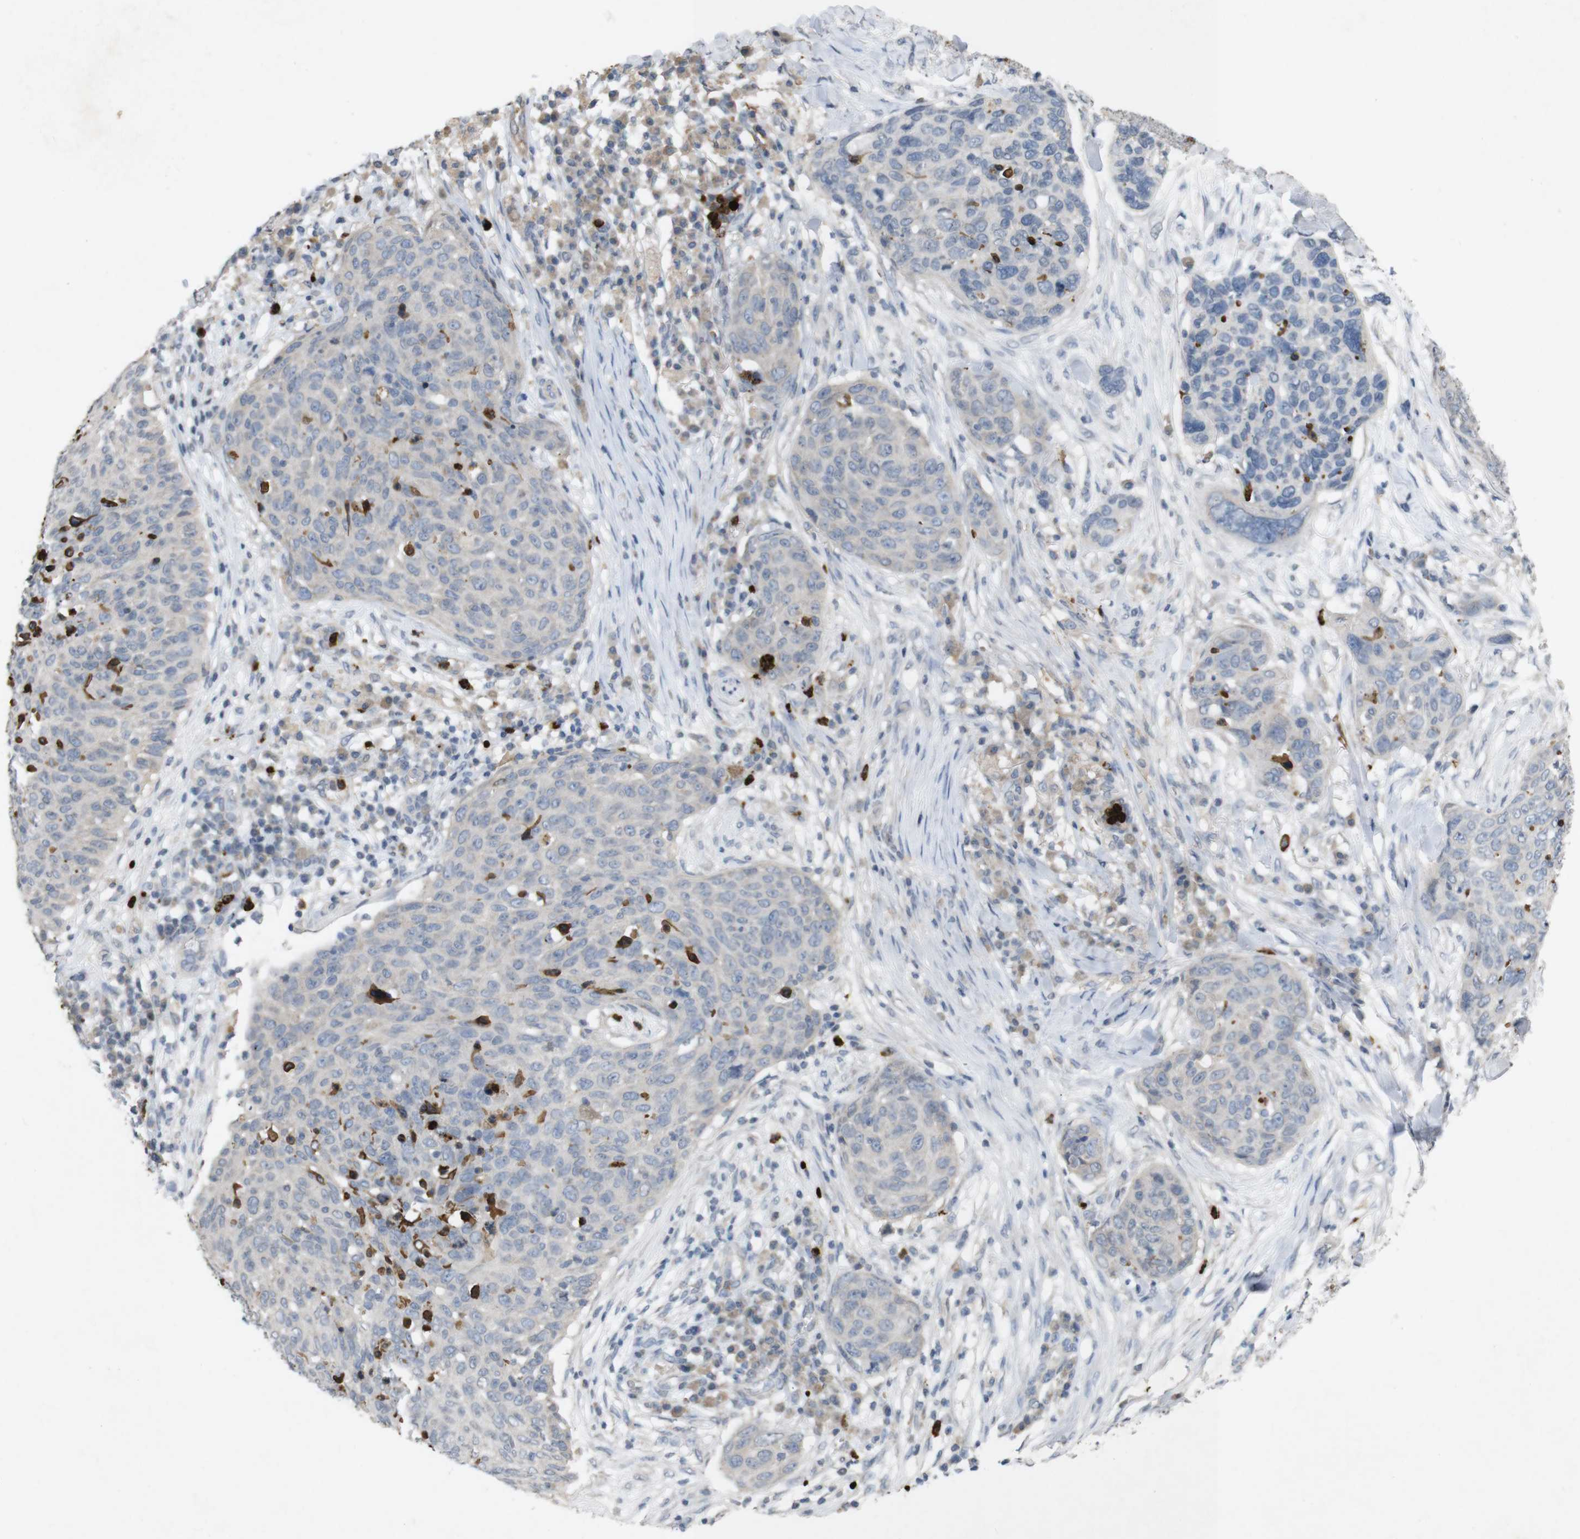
{"staining": {"intensity": "negative", "quantity": "none", "location": "none"}, "tissue": "skin cancer", "cell_type": "Tumor cells", "image_type": "cancer", "snomed": [{"axis": "morphology", "description": "Squamous cell carcinoma in situ, NOS"}, {"axis": "morphology", "description": "Squamous cell carcinoma, NOS"}, {"axis": "topography", "description": "Skin"}], "caption": "An image of human skin squamous cell carcinoma in situ is negative for staining in tumor cells.", "gene": "TSPAN14", "patient": {"sex": "male", "age": 93}}